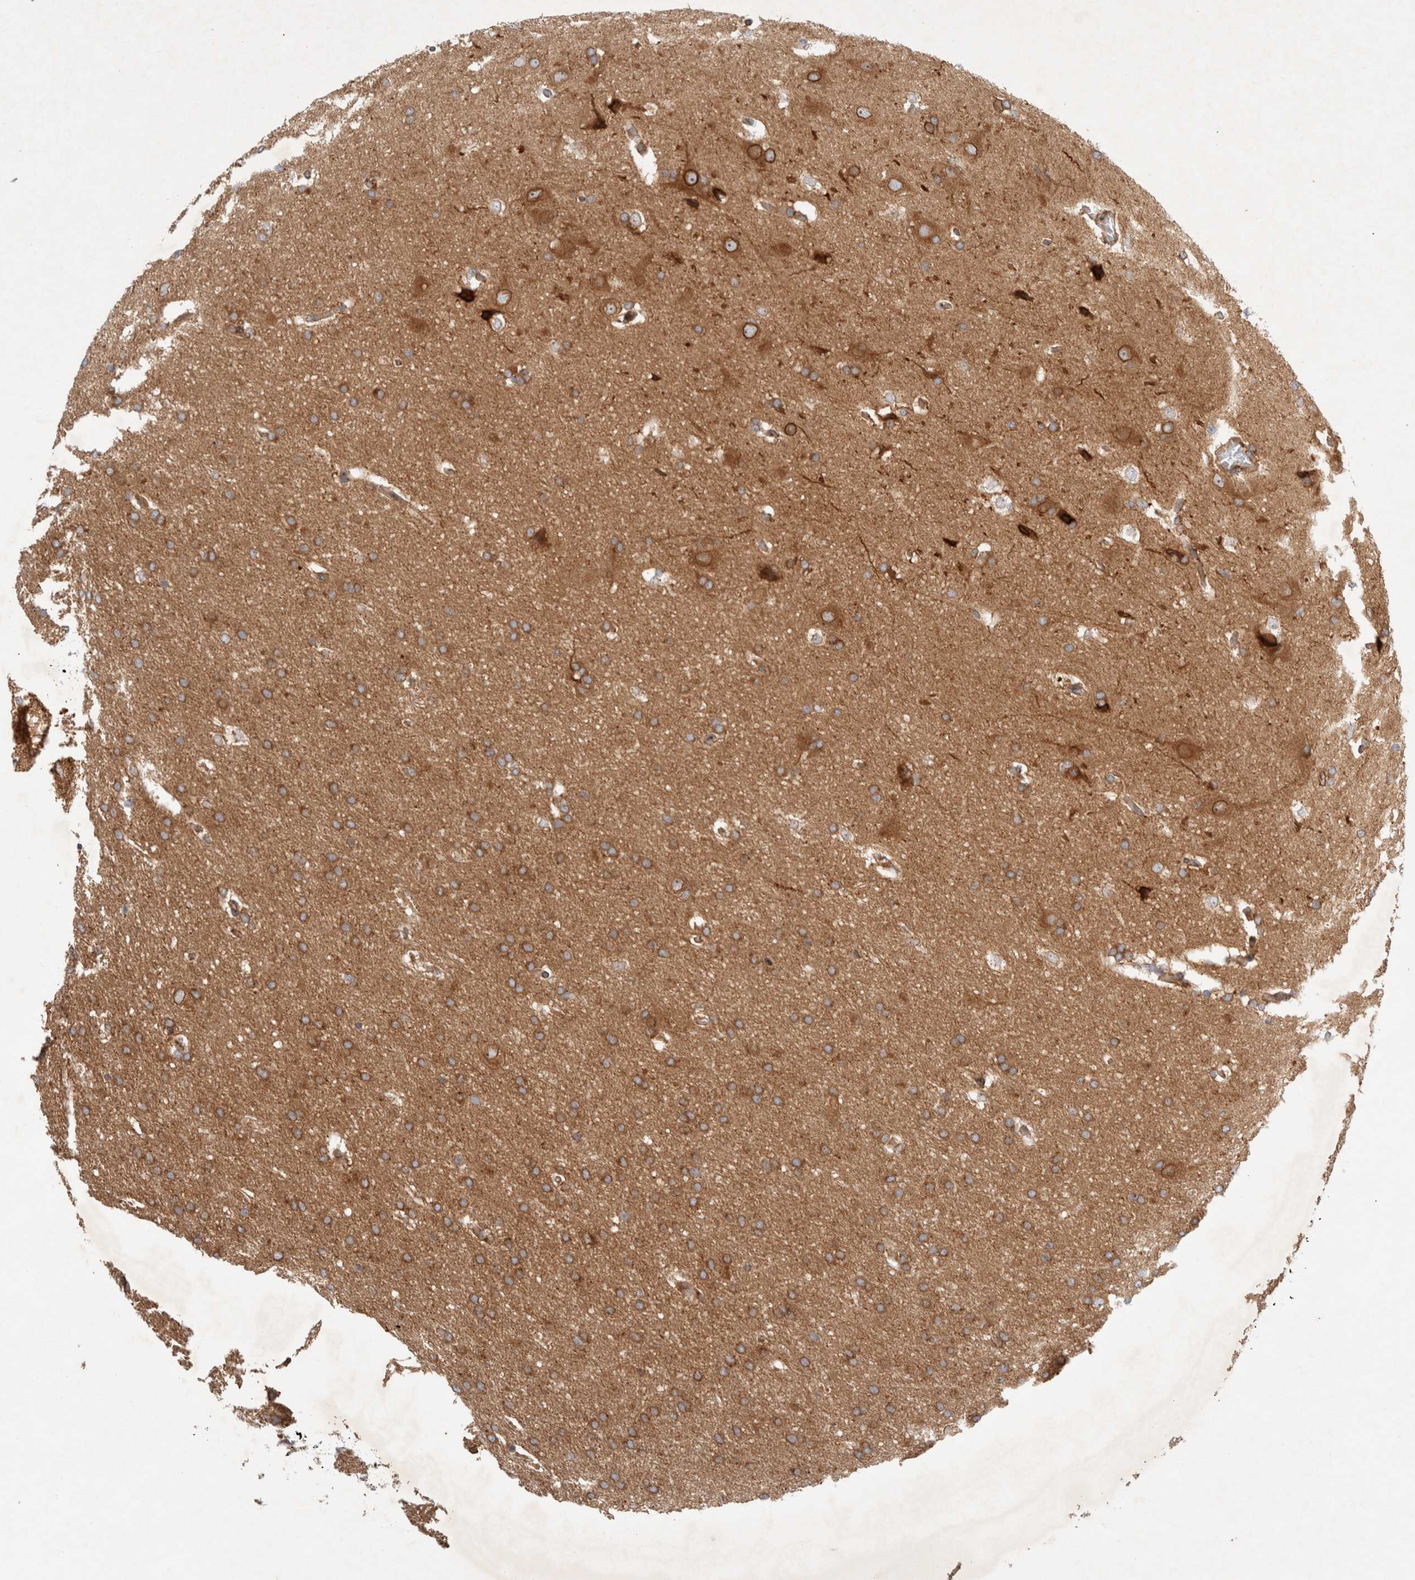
{"staining": {"intensity": "moderate", "quantity": ">75%", "location": "cytoplasmic/membranous"}, "tissue": "glioma", "cell_type": "Tumor cells", "image_type": "cancer", "snomed": [{"axis": "morphology", "description": "Glioma, malignant, Low grade"}, {"axis": "topography", "description": "Brain"}], "caption": "IHC of glioma displays medium levels of moderate cytoplasmic/membranous expression in about >75% of tumor cells. The staining was performed using DAB (3,3'-diaminobenzidine), with brown indicating positive protein expression. Nuclei are stained blue with hematoxylin.", "gene": "GPR150", "patient": {"sex": "female", "age": 37}}